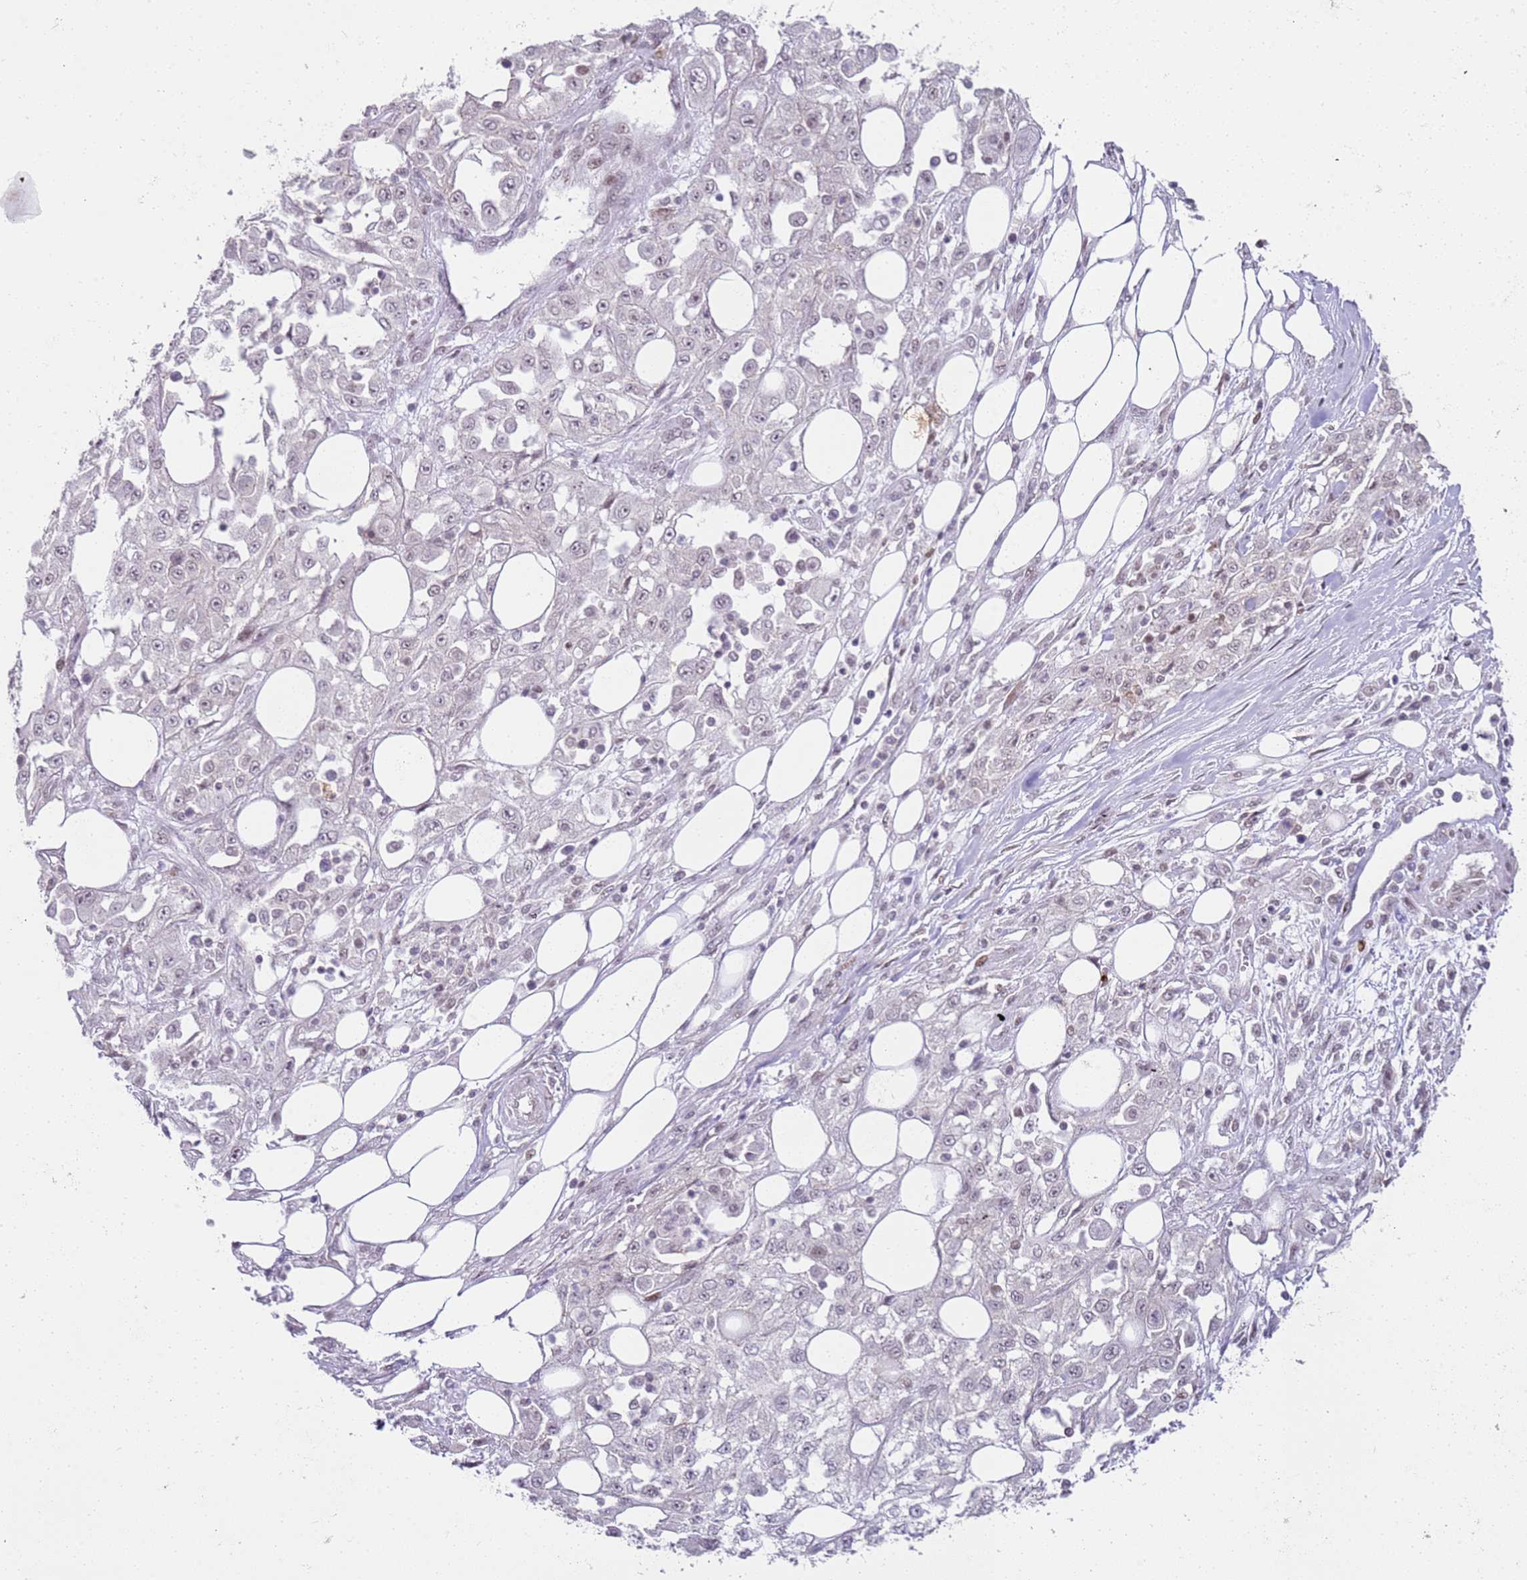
{"staining": {"intensity": "negative", "quantity": "none", "location": "none"}, "tissue": "skin cancer", "cell_type": "Tumor cells", "image_type": "cancer", "snomed": [{"axis": "morphology", "description": "Squamous cell carcinoma, NOS"}, {"axis": "morphology", "description": "Squamous cell carcinoma, metastatic, NOS"}, {"axis": "topography", "description": "Skin"}, {"axis": "topography", "description": "Lymph node"}], "caption": "Protein analysis of metastatic squamous cell carcinoma (skin) reveals no significant positivity in tumor cells. (Brightfield microscopy of DAB immunohistochemistry (IHC) at high magnification).", "gene": "PHC2", "patient": {"sex": "male", "age": 75}}